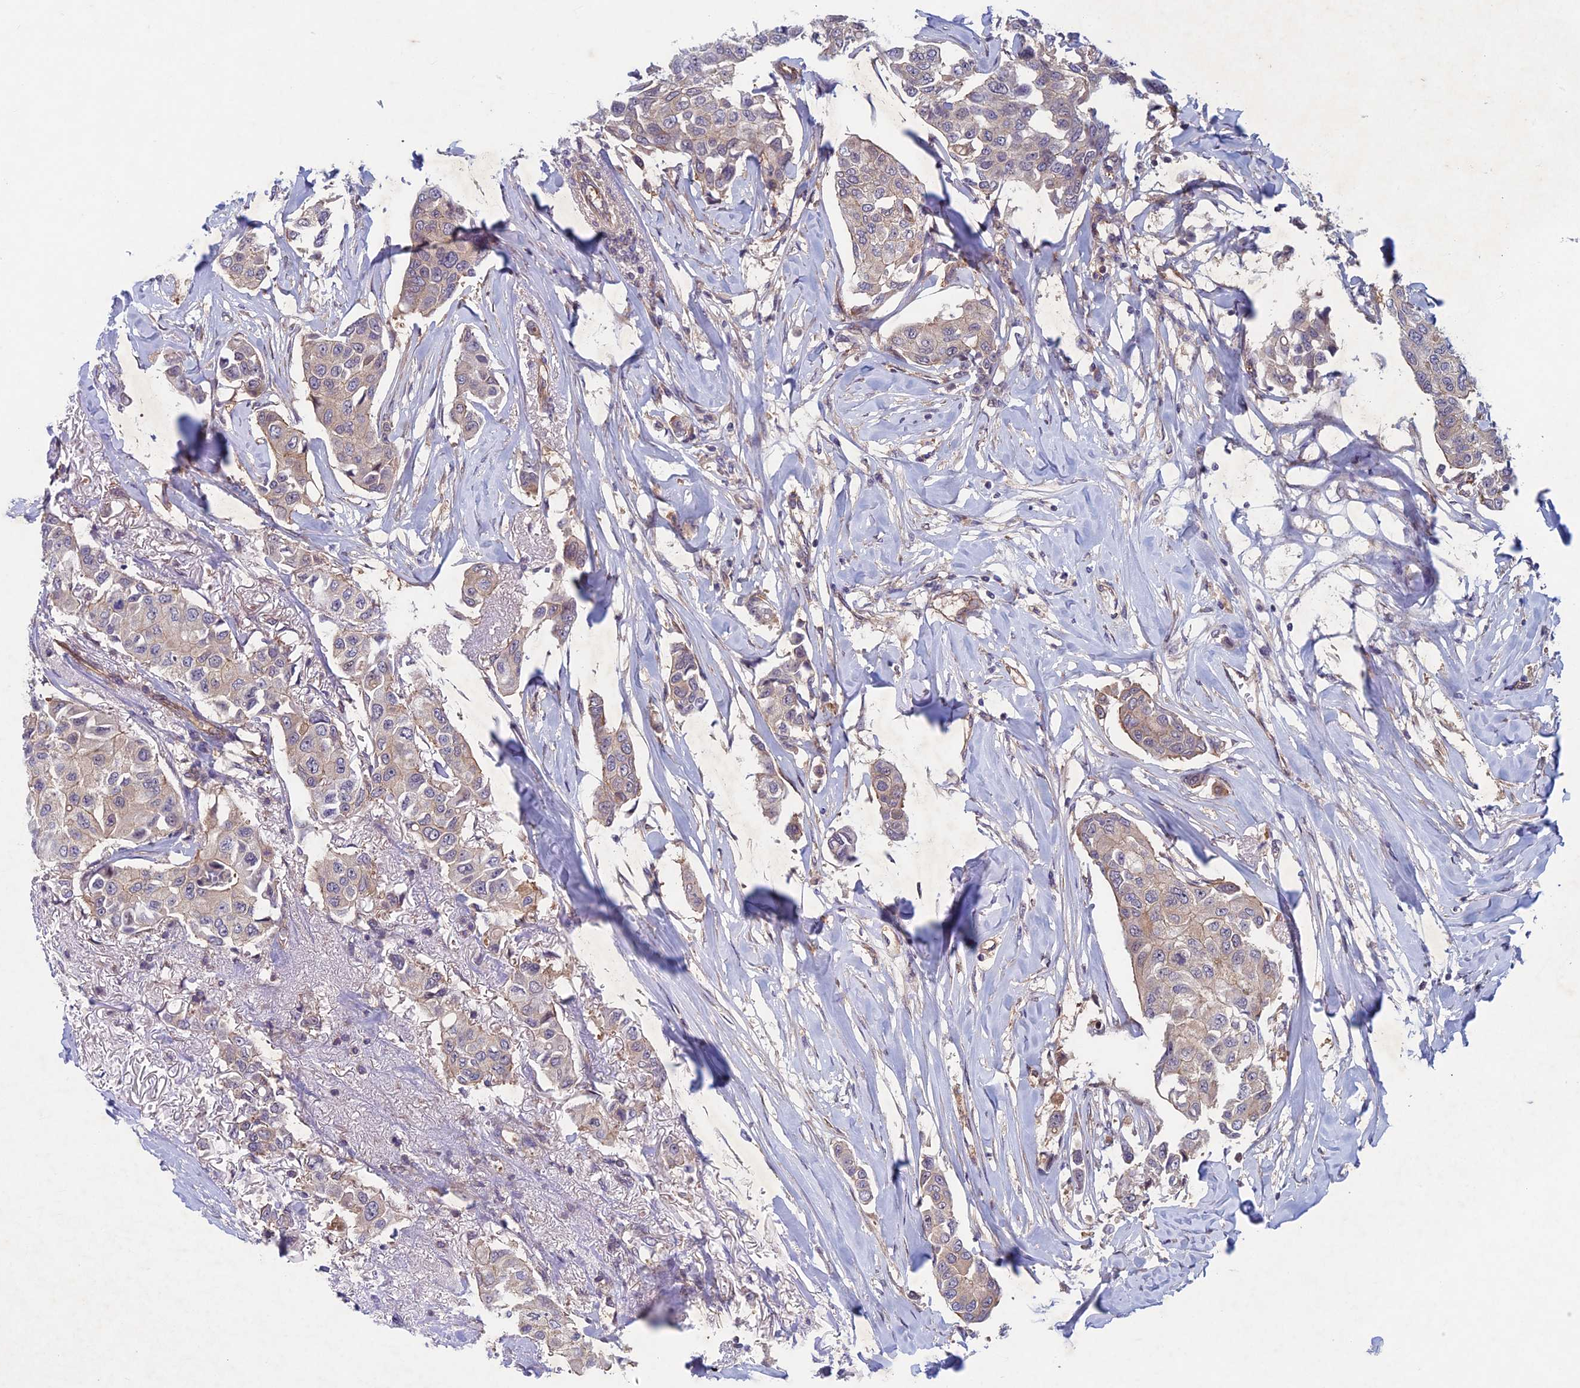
{"staining": {"intensity": "weak", "quantity": "<25%", "location": "cytoplasmic/membranous"}, "tissue": "breast cancer", "cell_type": "Tumor cells", "image_type": "cancer", "snomed": [{"axis": "morphology", "description": "Duct carcinoma"}, {"axis": "topography", "description": "Breast"}], "caption": "Breast cancer was stained to show a protein in brown. There is no significant expression in tumor cells.", "gene": "PTHLH", "patient": {"sex": "female", "age": 80}}